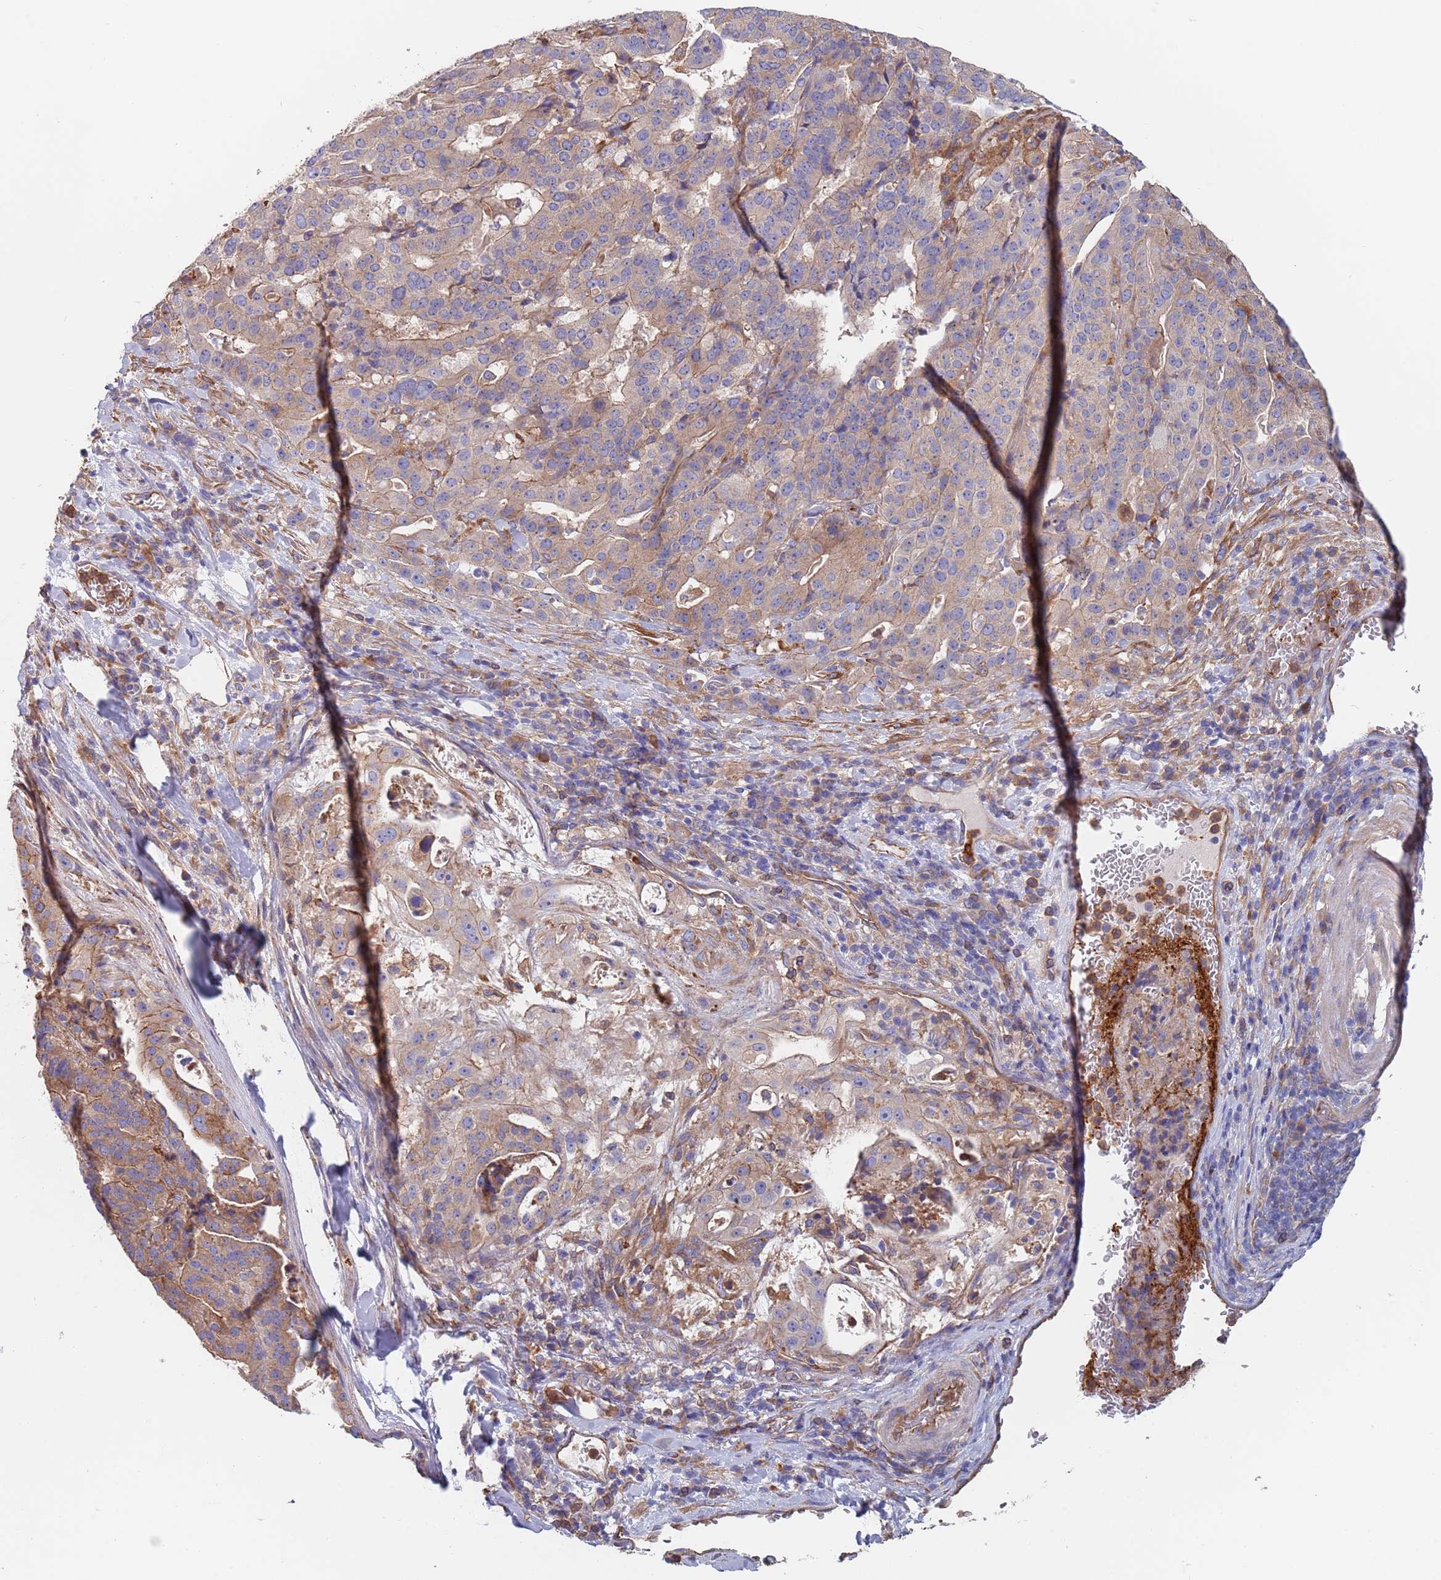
{"staining": {"intensity": "moderate", "quantity": ">75%", "location": "cytoplasmic/membranous"}, "tissue": "stomach cancer", "cell_type": "Tumor cells", "image_type": "cancer", "snomed": [{"axis": "morphology", "description": "Adenocarcinoma, NOS"}, {"axis": "topography", "description": "Stomach"}], "caption": "This is a histology image of IHC staining of stomach cancer, which shows moderate positivity in the cytoplasmic/membranous of tumor cells.", "gene": "DCUN1D3", "patient": {"sex": "male", "age": 48}}